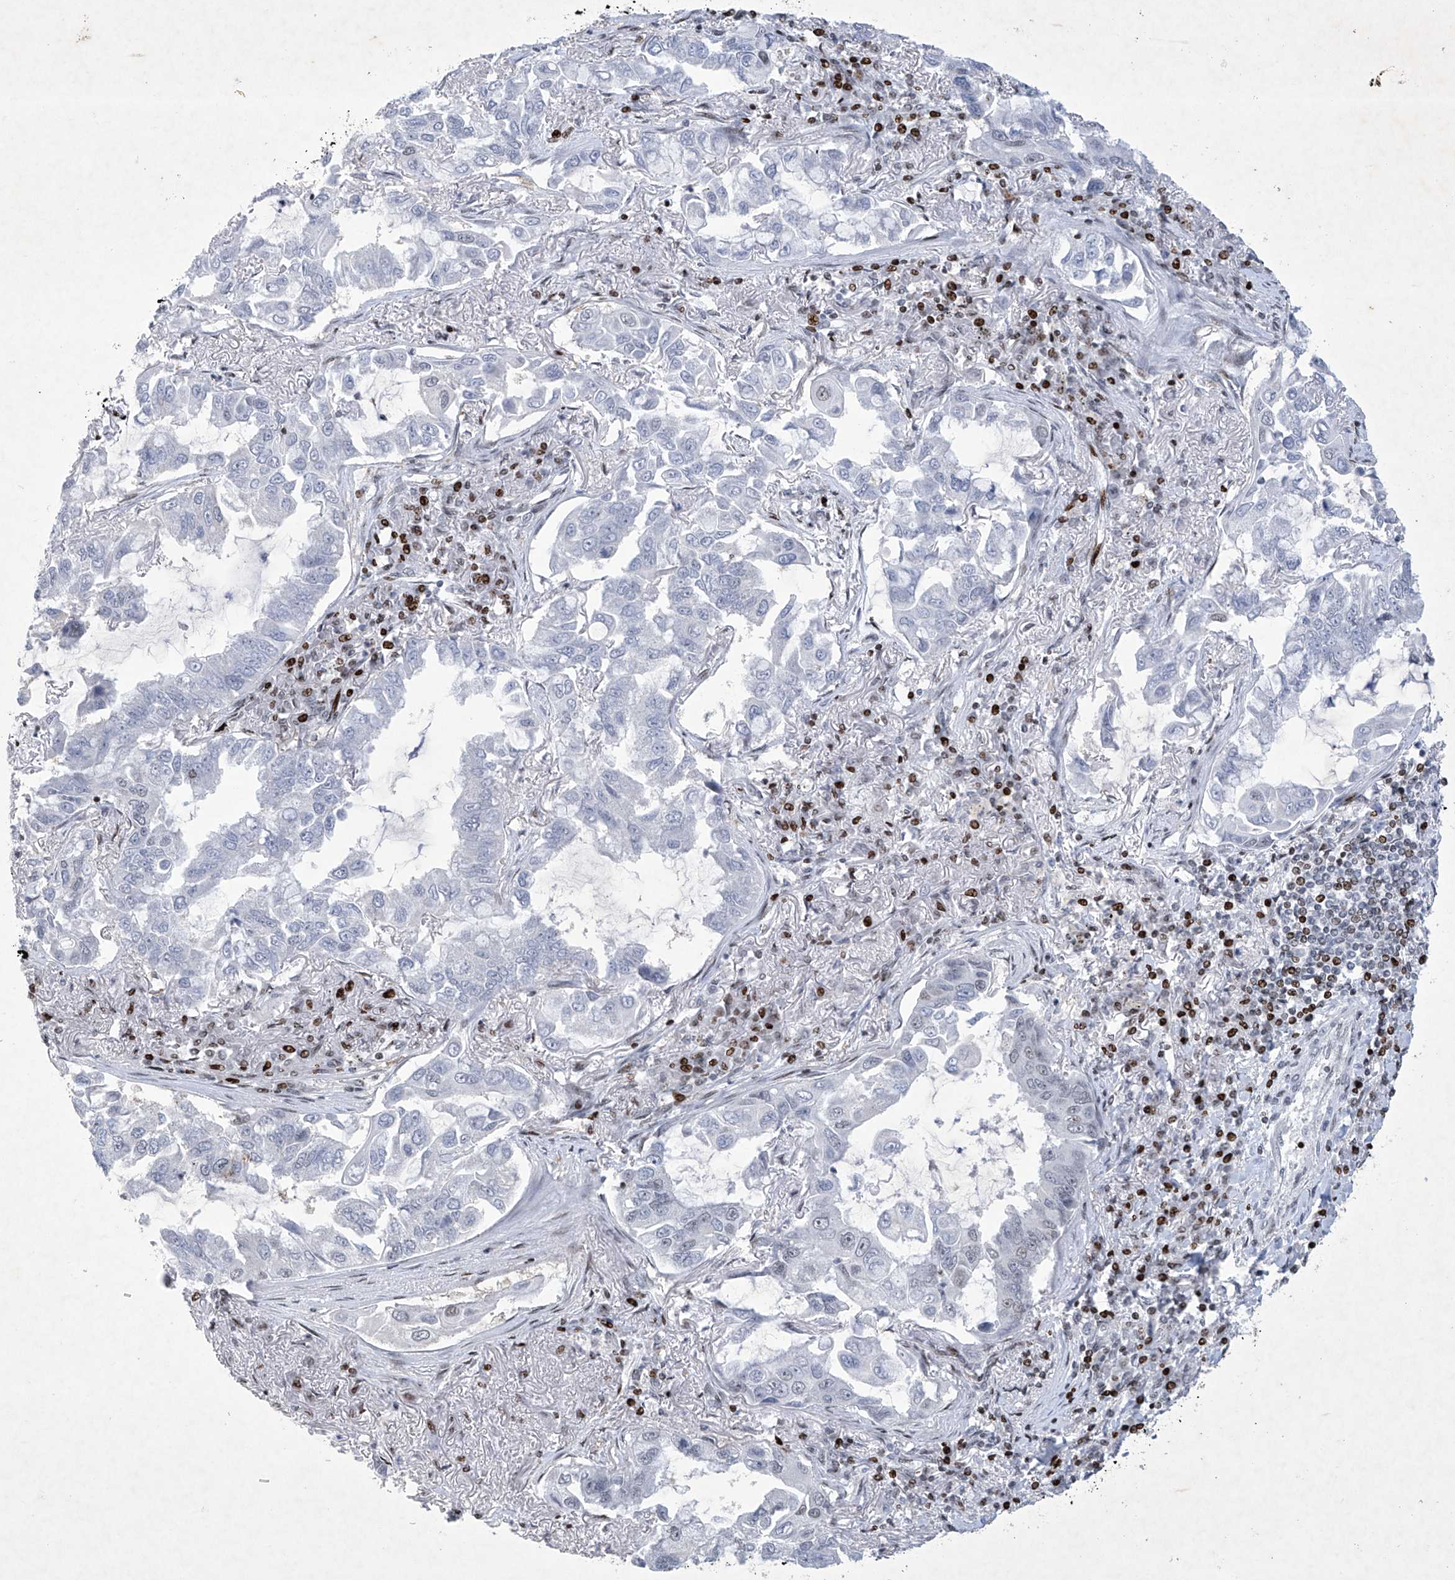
{"staining": {"intensity": "negative", "quantity": "none", "location": "none"}, "tissue": "lung cancer", "cell_type": "Tumor cells", "image_type": "cancer", "snomed": [{"axis": "morphology", "description": "Adenocarcinoma, NOS"}, {"axis": "topography", "description": "Lung"}], "caption": "A micrograph of lung cancer (adenocarcinoma) stained for a protein reveals no brown staining in tumor cells. The staining is performed using DAB brown chromogen with nuclei counter-stained in using hematoxylin.", "gene": "RFX7", "patient": {"sex": "male", "age": 64}}